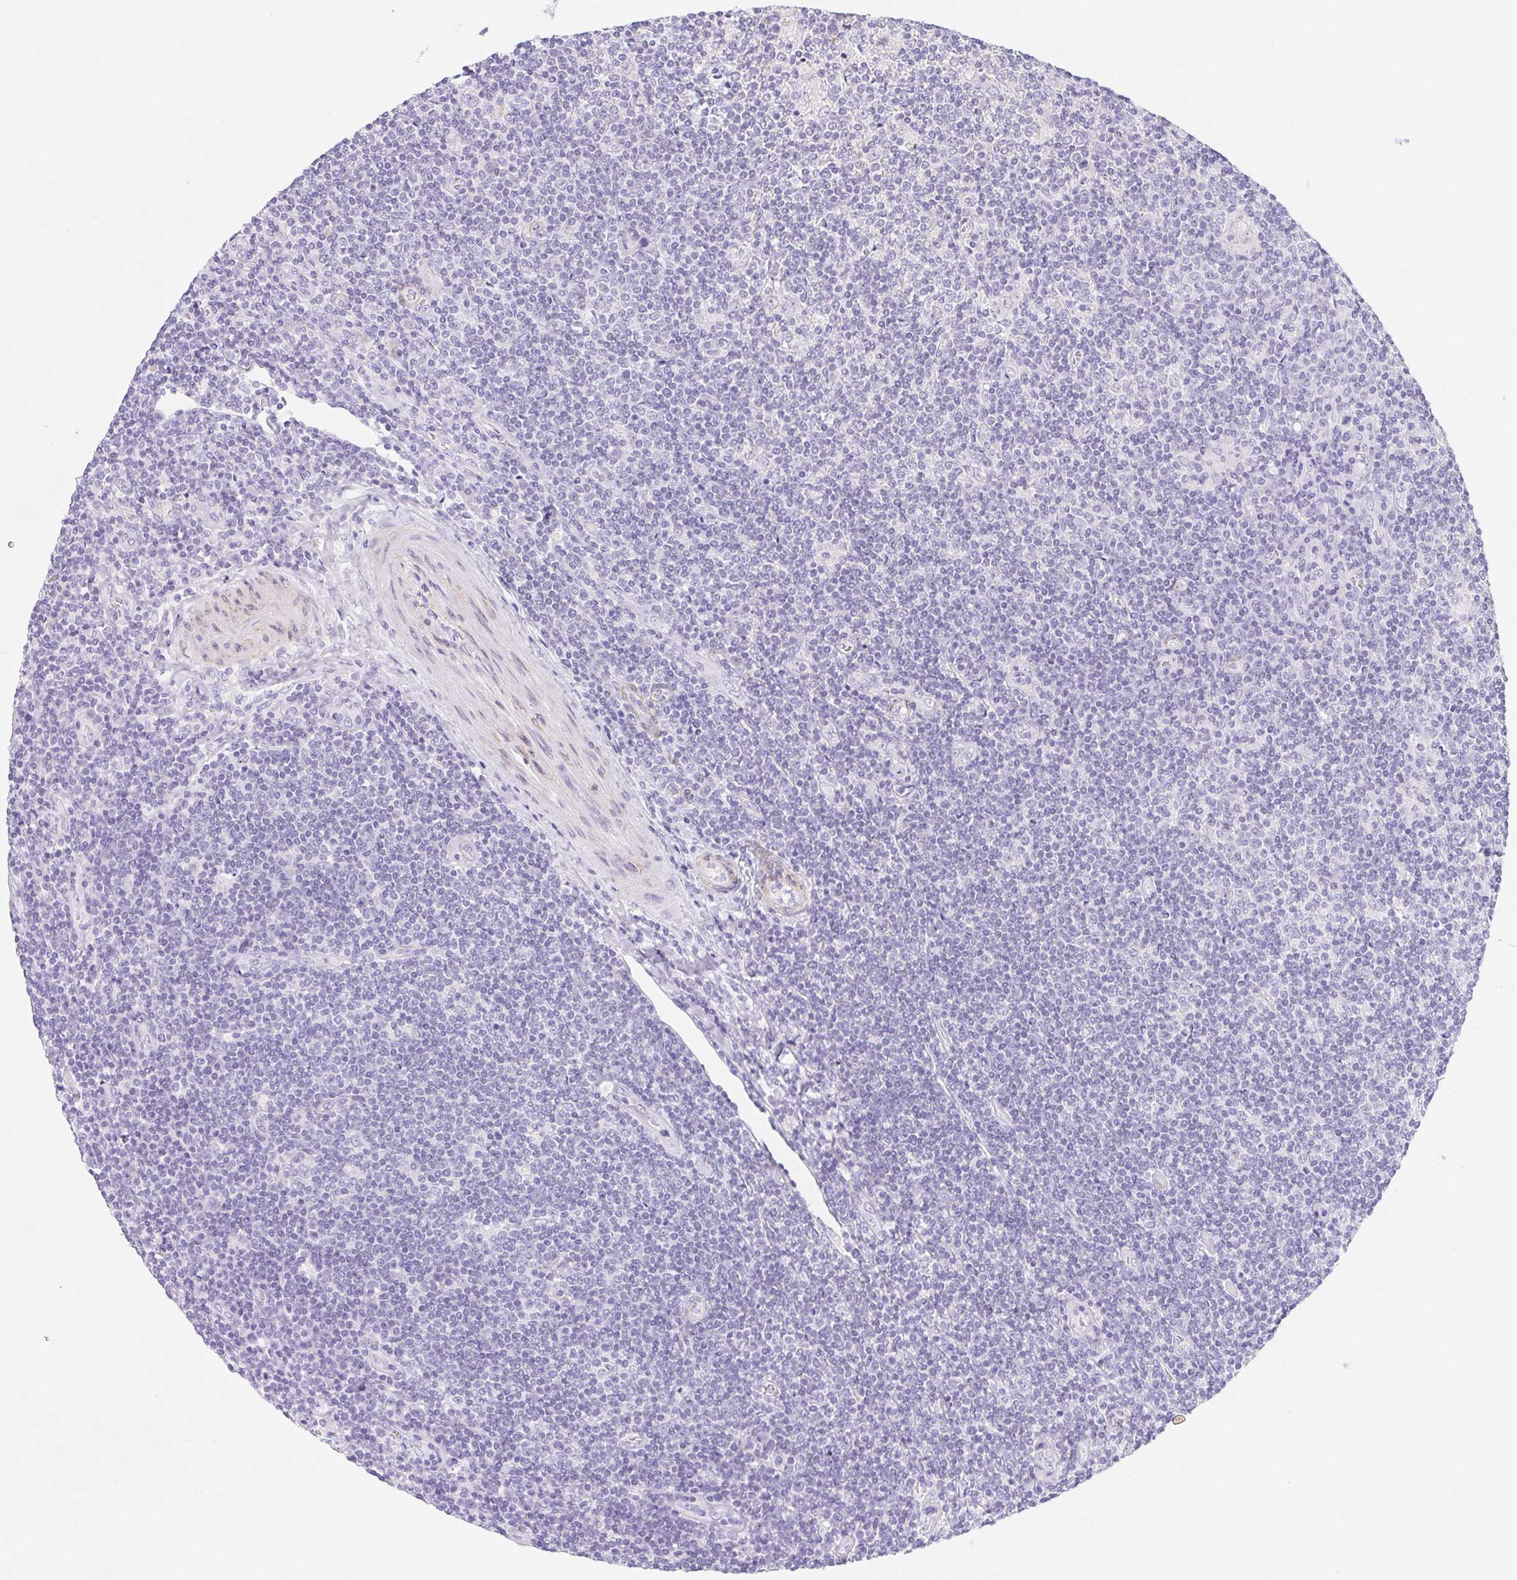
{"staining": {"intensity": "negative", "quantity": "none", "location": "none"}, "tissue": "lymphoma", "cell_type": "Tumor cells", "image_type": "cancer", "snomed": [{"axis": "morphology", "description": "Hodgkin's disease, NOS"}, {"axis": "topography", "description": "Lymph node"}], "caption": "A histopathology image of lymphoma stained for a protein shows no brown staining in tumor cells. (DAB (3,3'-diaminobenzidine) immunohistochemistry (IHC) visualized using brightfield microscopy, high magnification).", "gene": "HRC", "patient": {"sex": "male", "age": 40}}